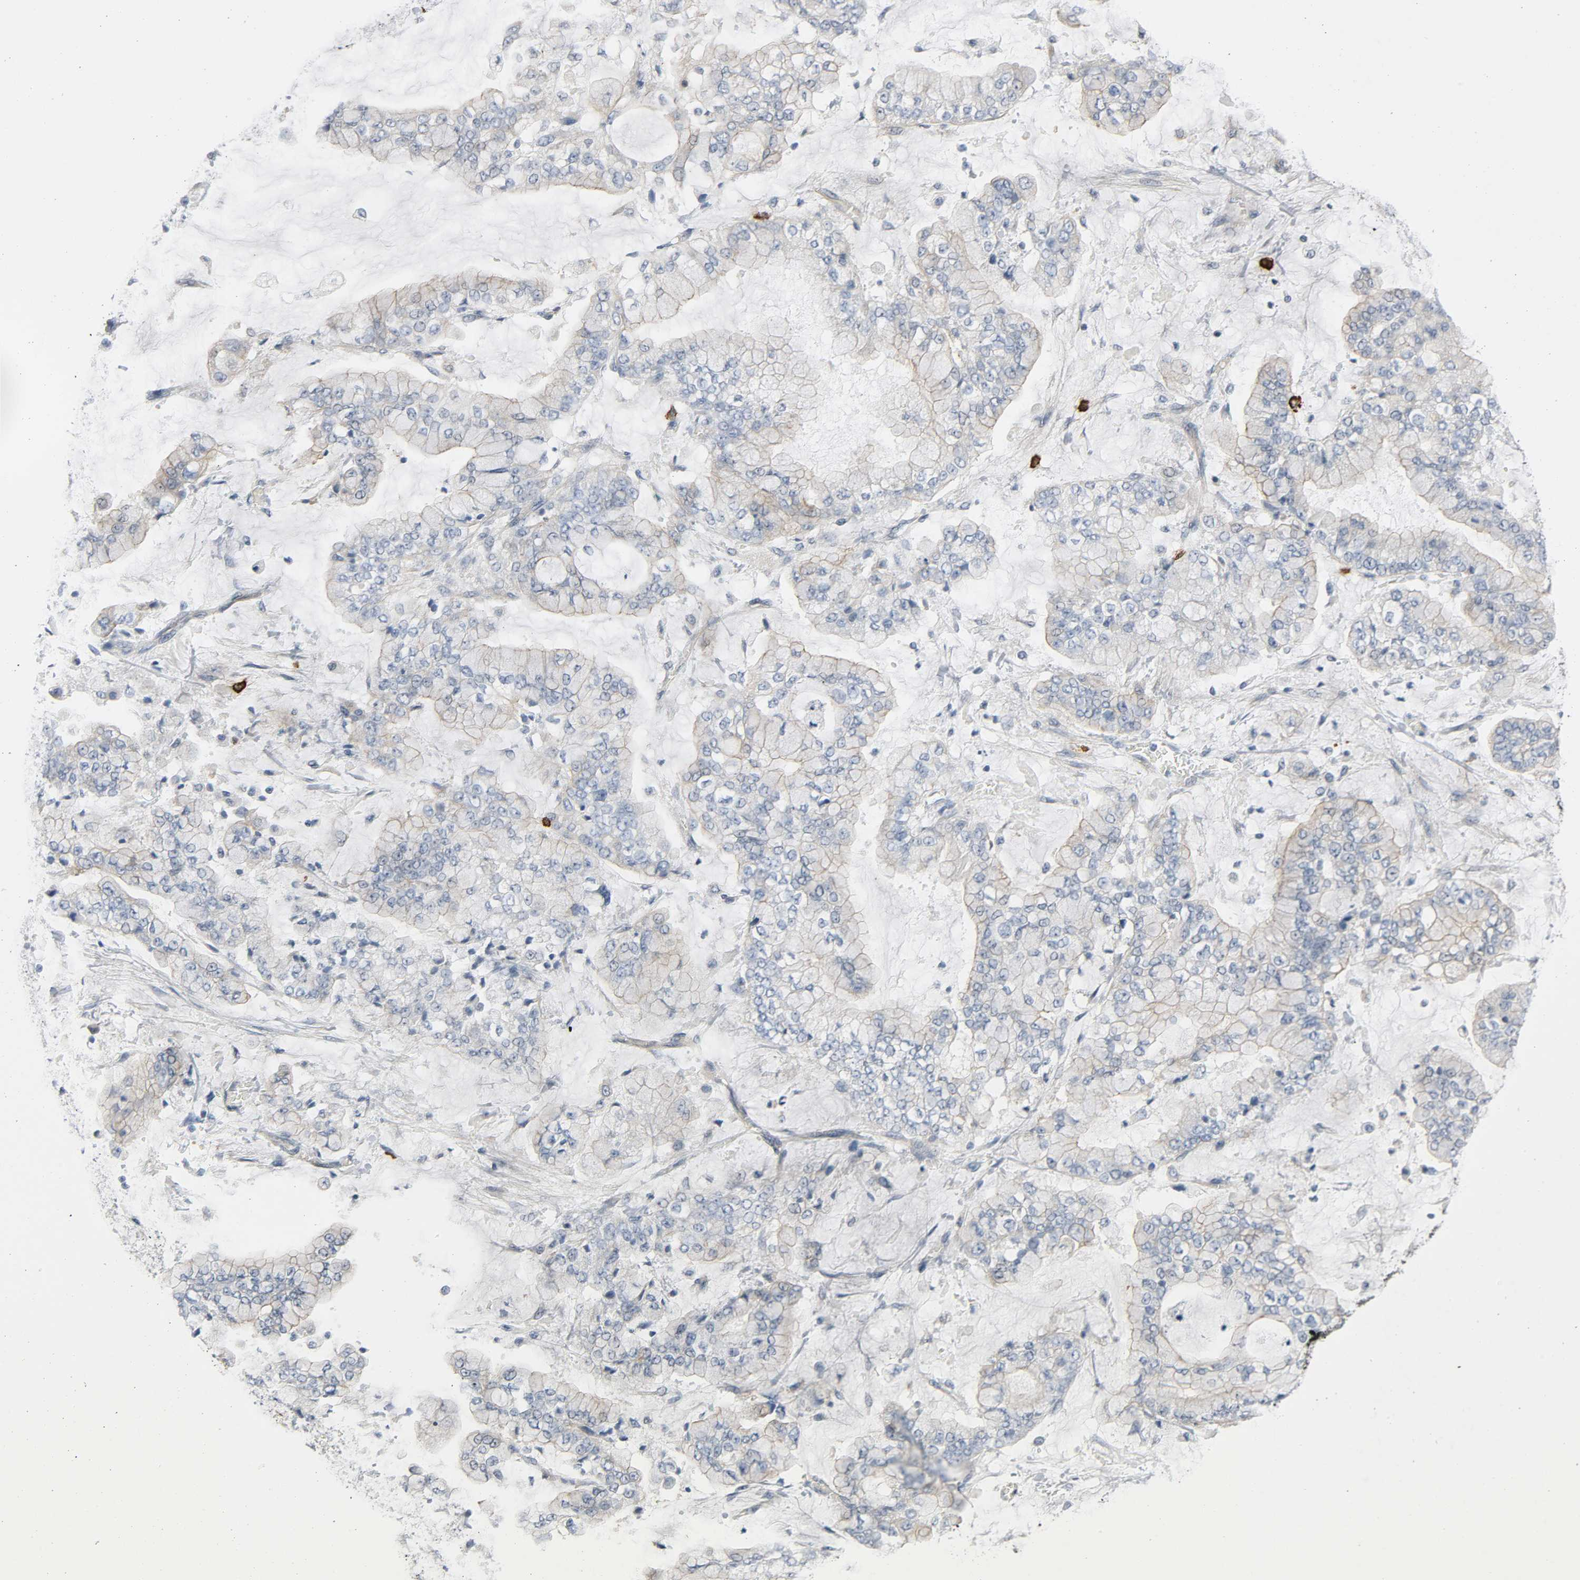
{"staining": {"intensity": "negative", "quantity": "none", "location": "none"}, "tissue": "stomach cancer", "cell_type": "Tumor cells", "image_type": "cancer", "snomed": [{"axis": "morphology", "description": "Normal tissue, NOS"}, {"axis": "morphology", "description": "Adenocarcinoma, NOS"}, {"axis": "topography", "description": "Stomach, upper"}, {"axis": "topography", "description": "Stomach"}], "caption": "Immunohistochemistry (IHC) photomicrograph of human stomach adenocarcinoma stained for a protein (brown), which displays no positivity in tumor cells. The staining is performed using DAB brown chromogen with nuclei counter-stained in using hematoxylin.", "gene": "LIMCH1", "patient": {"sex": "male", "age": 76}}